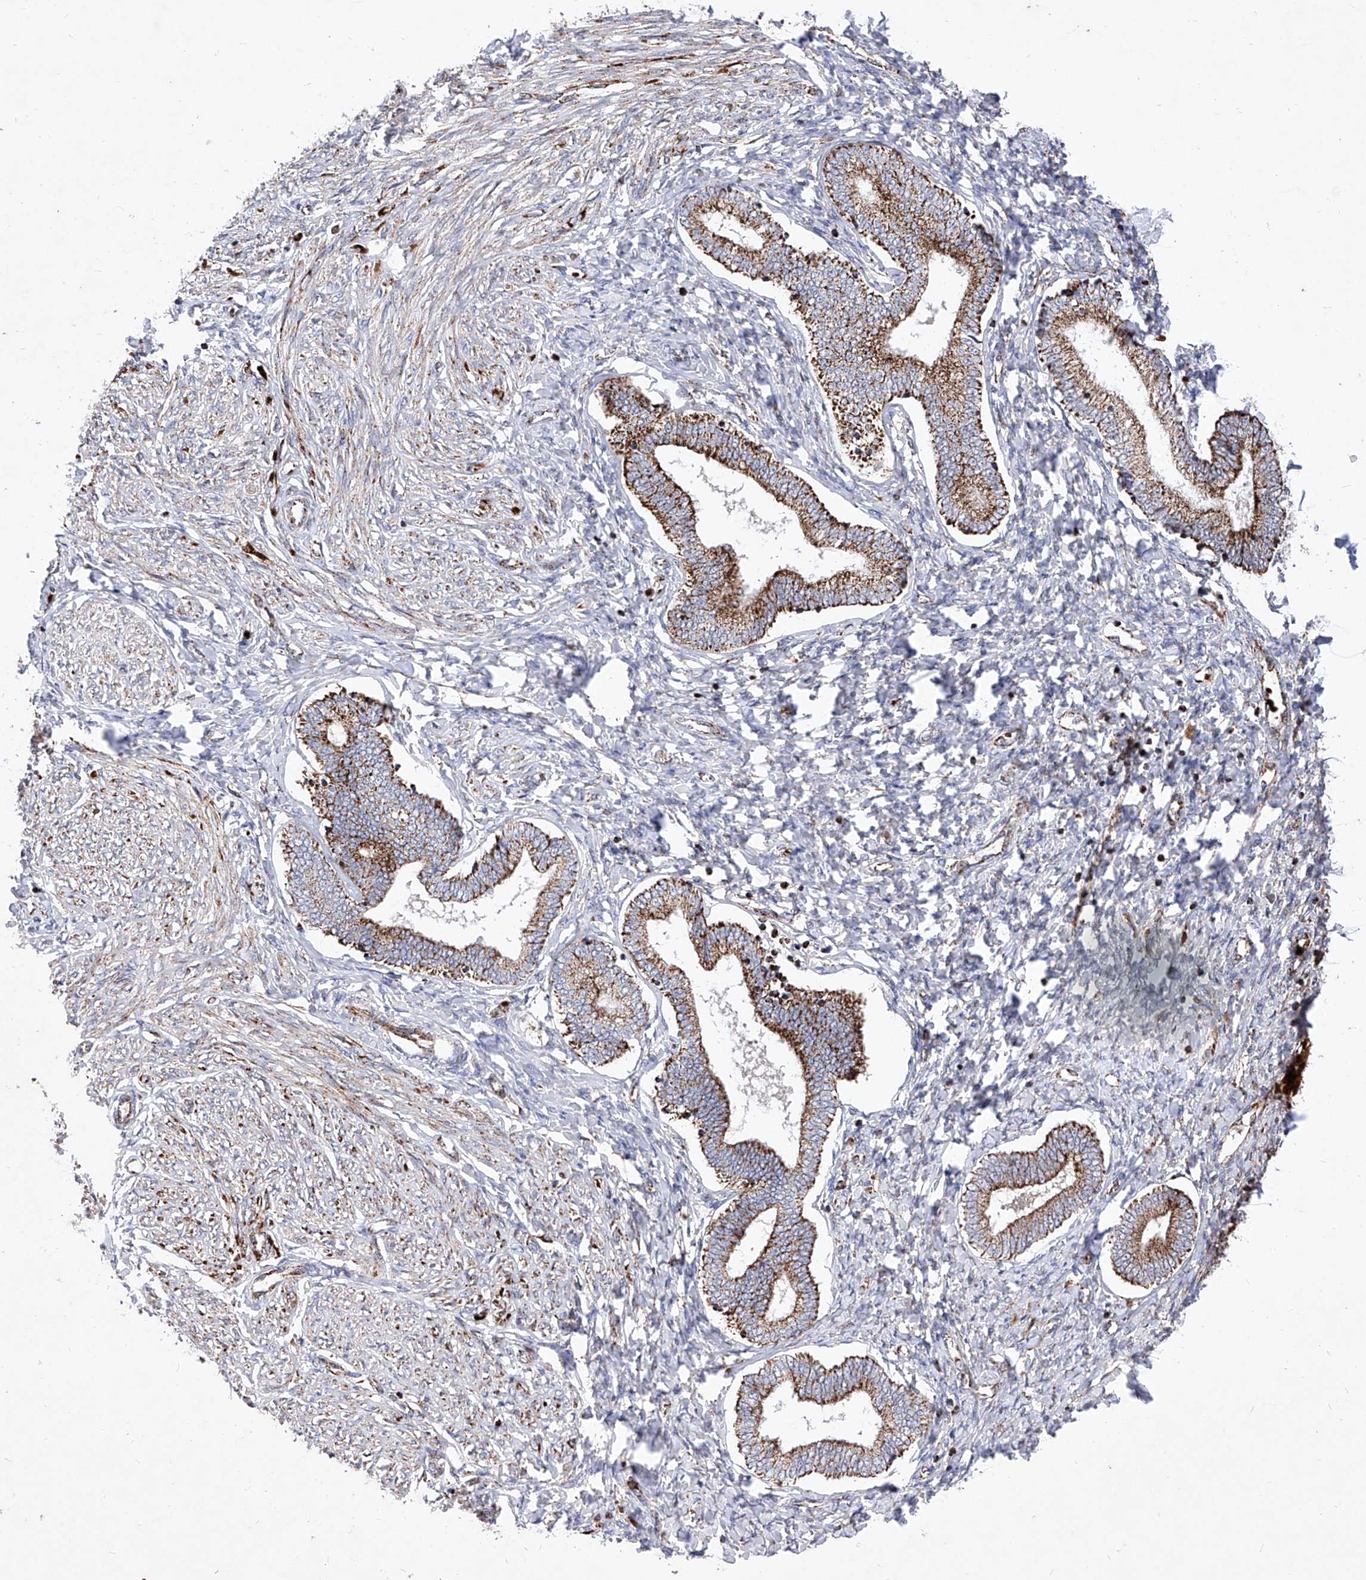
{"staining": {"intensity": "moderate", "quantity": ">75%", "location": "cytoplasmic/membranous"}, "tissue": "endometrium", "cell_type": "Cells in endometrial stroma", "image_type": "normal", "snomed": [{"axis": "morphology", "description": "Normal tissue, NOS"}, {"axis": "topography", "description": "Endometrium"}], "caption": "Protein analysis of unremarkable endometrium demonstrates moderate cytoplasmic/membranous staining in about >75% of cells in endometrial stroma.", "gene": "SEMA6A", "patient": {"sex": "female", "age": 72}}